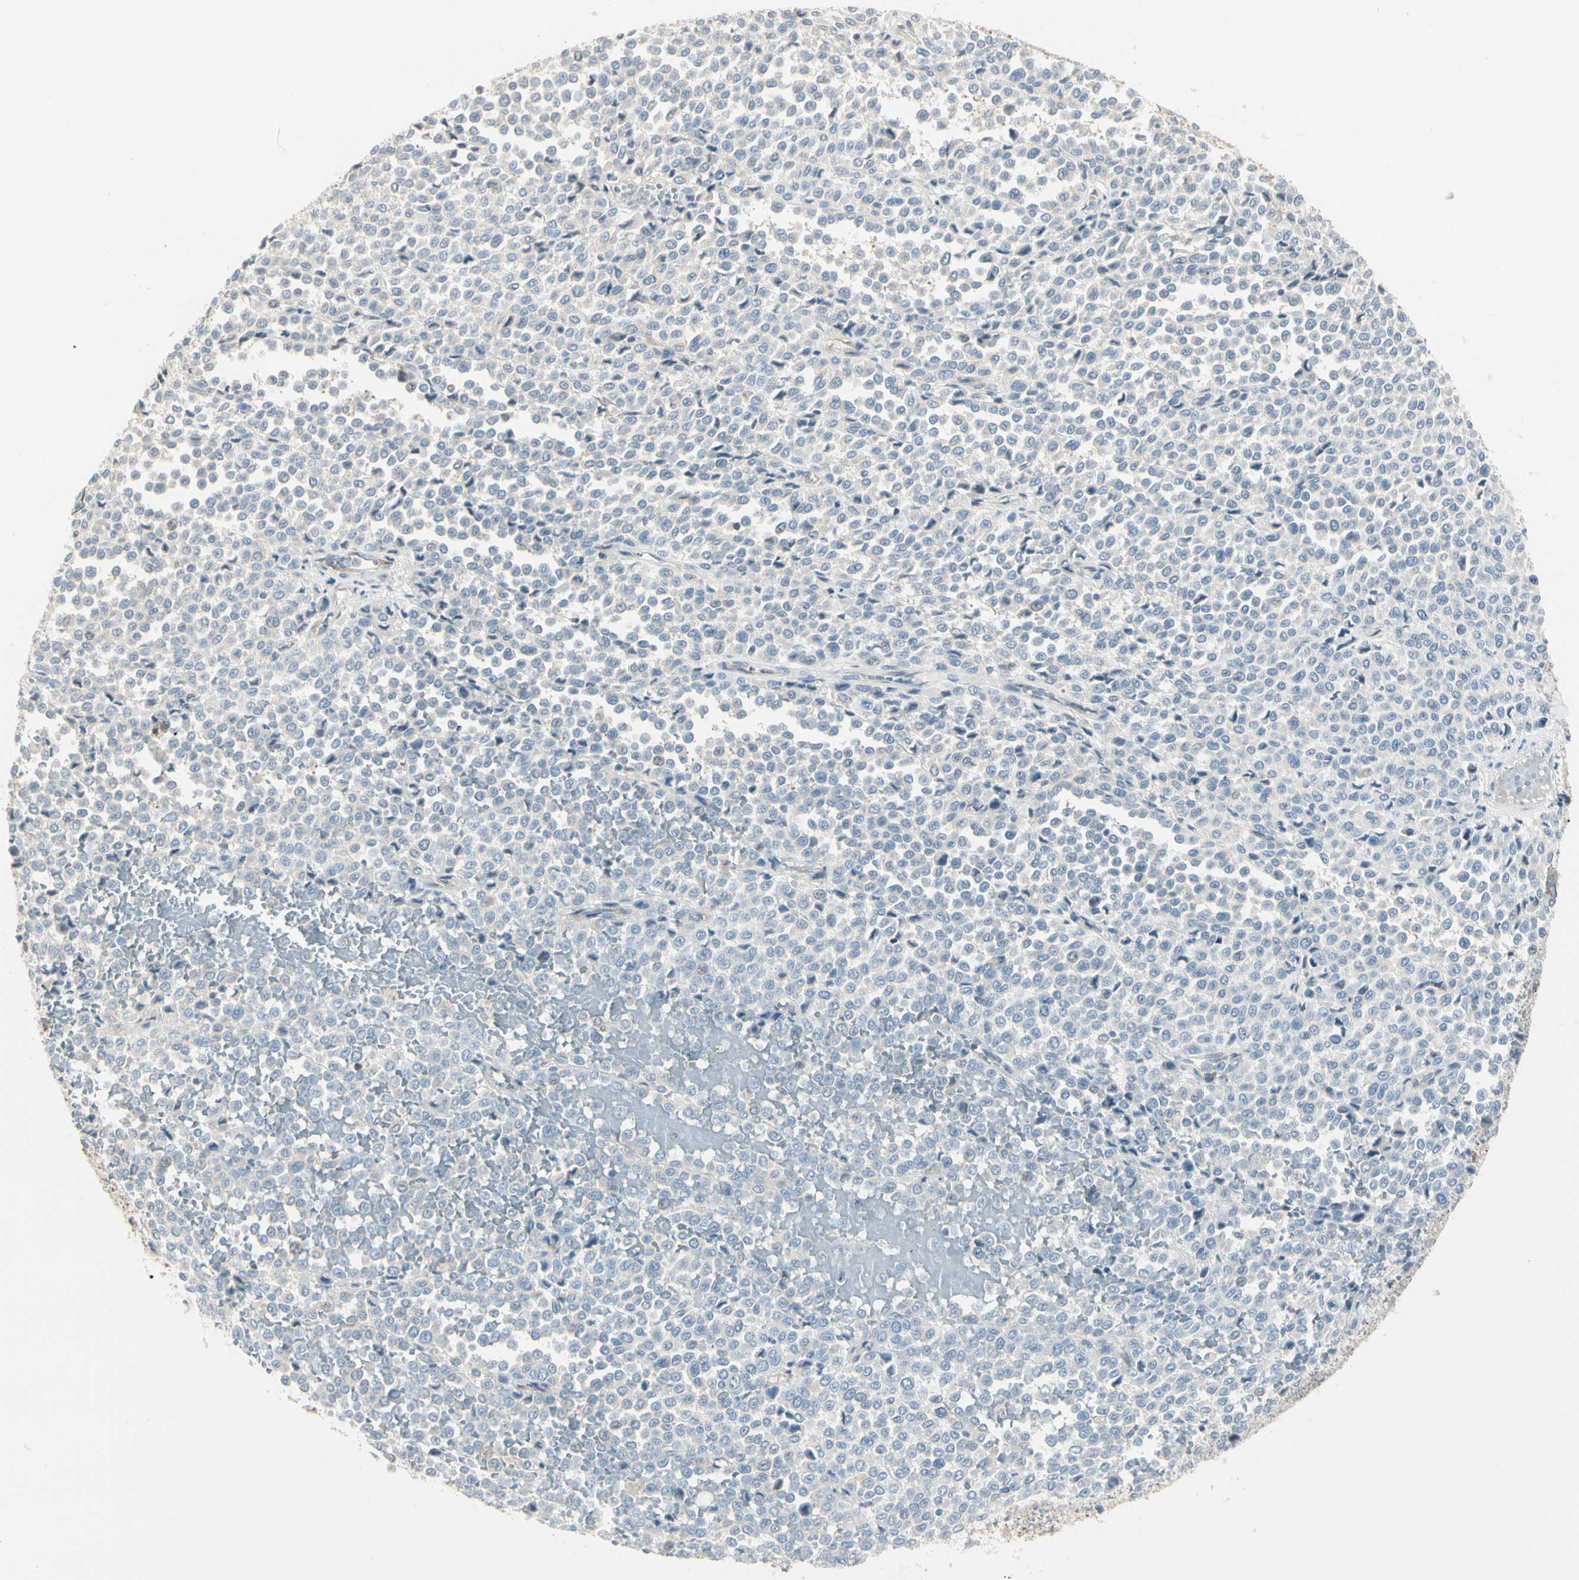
{"staining": {"intensity": "negative", "quantity": "none", "location": "none"}, "tissue": "melanoma", "cell_type": "Tumor cells", "image_type": "cancer", "snomed": [{"axis": "morphology", "description": "Malignant melanoma, Metastatic site"}, {"axis": "topography", "description": "Pancreas"}], "caption": "The histopathology image exhibits no staining of tumor cells in melanoma.", "gene": "NFKB2", "patient": {"sex": "female", "age": 30}}